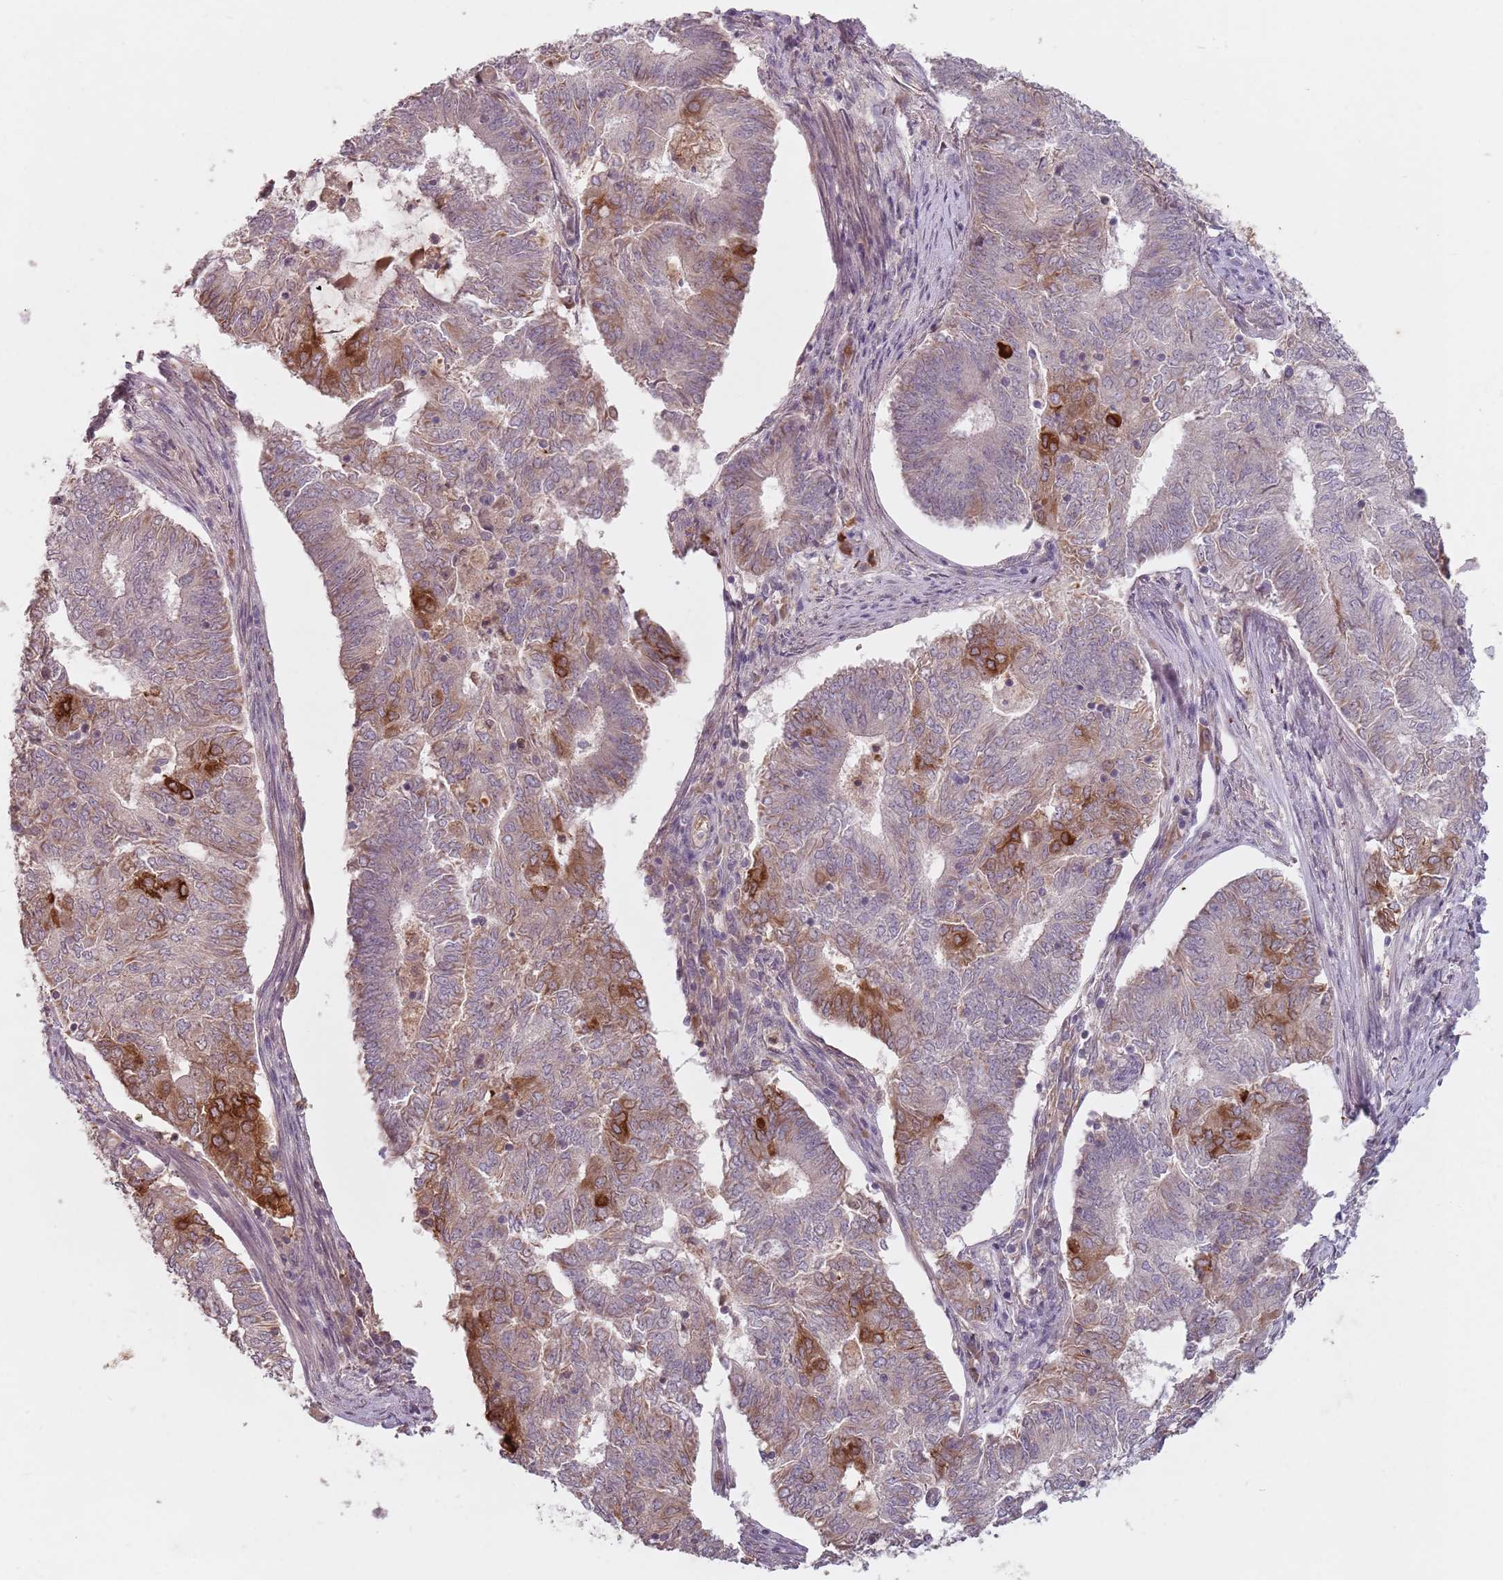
{"staining": {"intensity": "strong", "quantity": "<25%", "location": "cytoplasmic/membranous"}, "tissue": "endometrial cancer", "cell_type": "Tumor cells", "image_type": "cancer", "snomed": [{"axis": "morphology", "description": "Adenocarcinoma, NOS"}, {"axis": "topography", "description": "Endometrium"}], "caption": "An IHC histopathology image of tumor tissue is shown. Protein staining in brown shows strong cytoplasmic/membranous positivity in endometrial cancer within tumor cells.", "gene": "GPR180", "patient": {"sex": "female", "age": 62}}